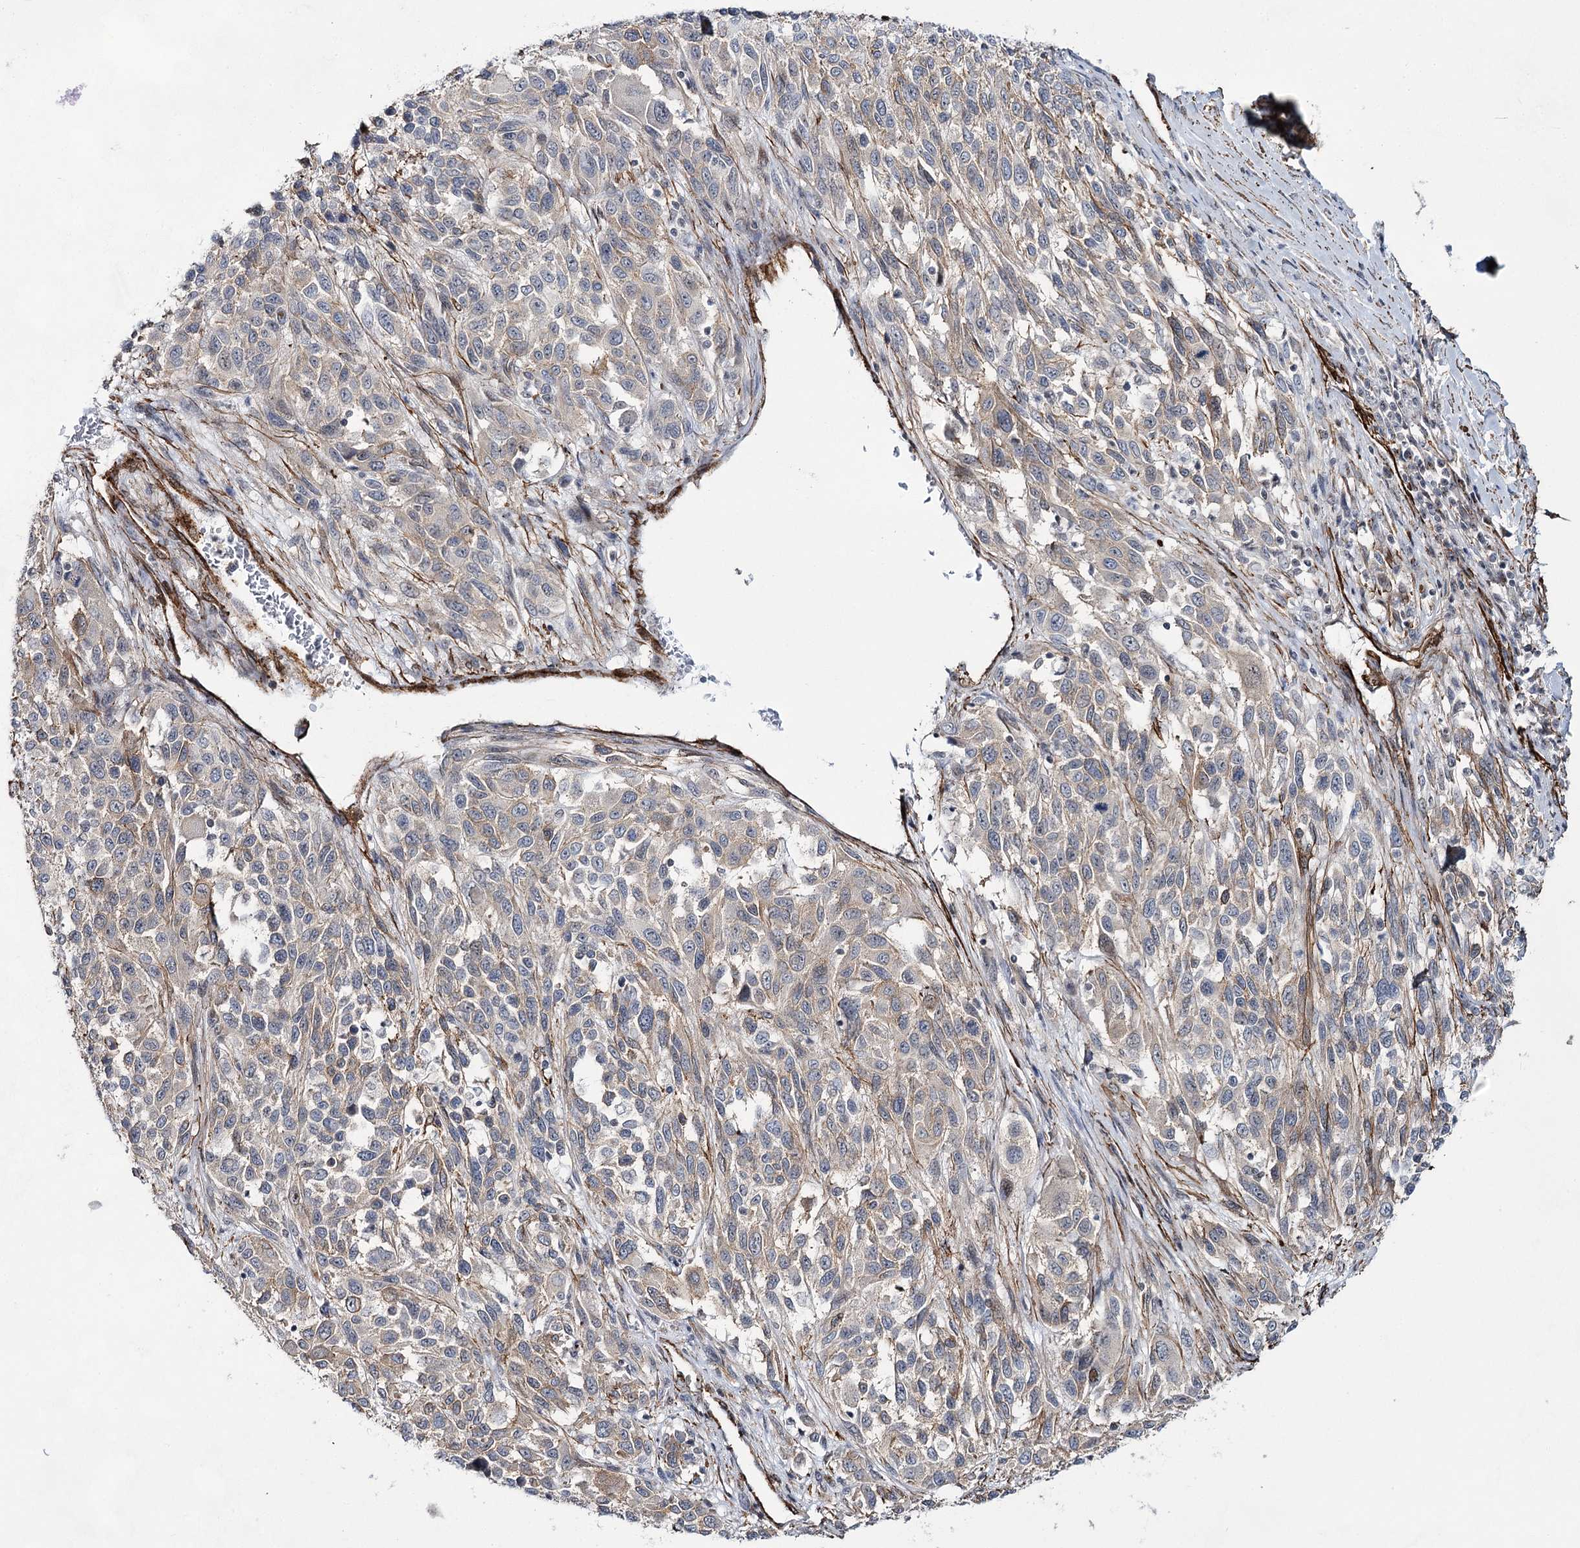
{"staining": {"intensity": "negative", "quantity": "none", "location": "none"}, "tissue": "melanoma", "cell_type": "Tumor cells", "image_type": "cancer", "snomed": [{"axis": "morphology", "description": "Malignant melanoma, Metastatic site"}, {"axis": "topography", "description": "Lymph node"}], "caption": "Immunohistochemical staining of human malignant melanoma (metastatic site) reveals no significant positivity in tumor cells.", "gene": "CWF19L1", "patient": {"sex": "male", "age": 61}}